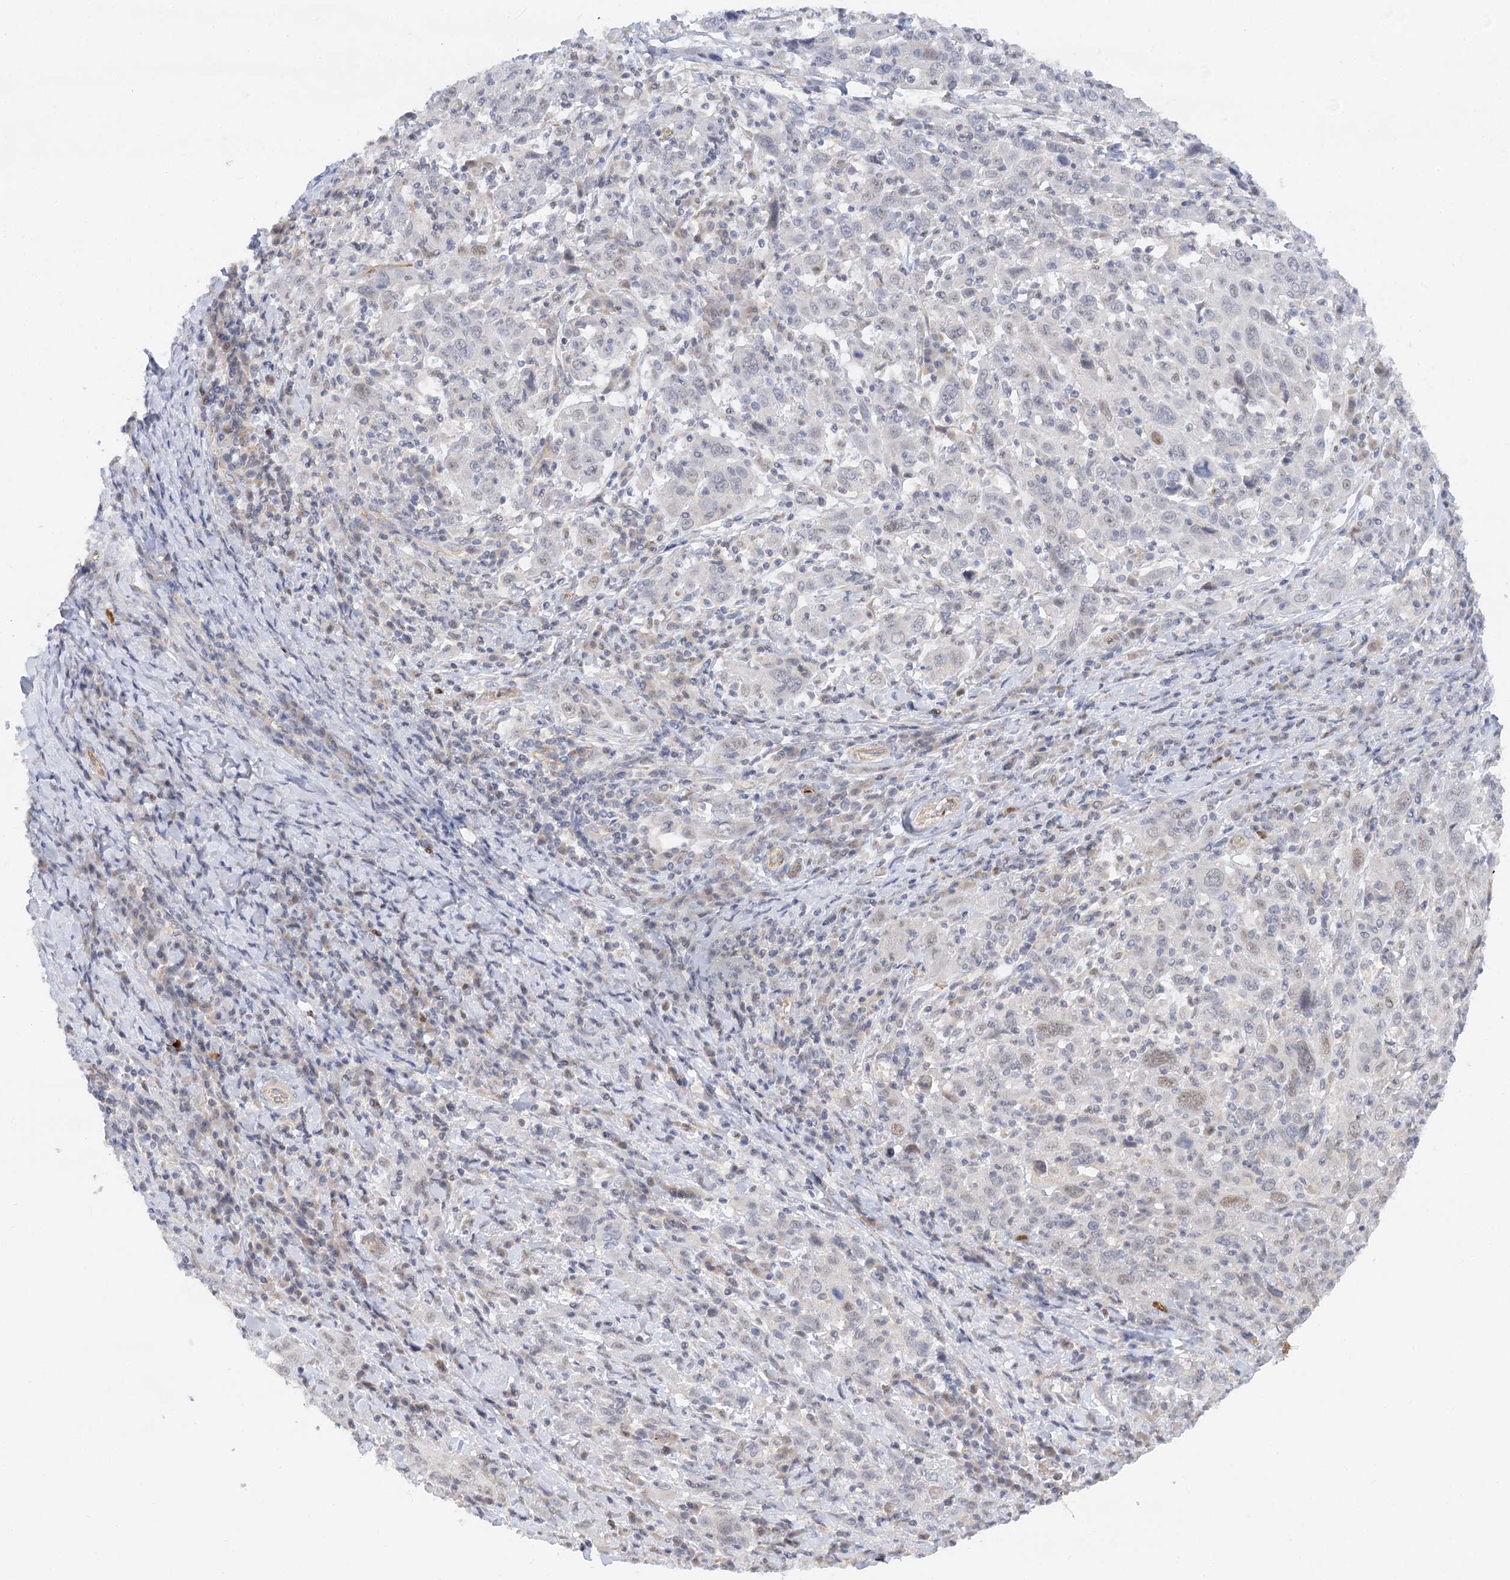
{"staining": {"intensity": "negative", "quantity": "none", "location": "none"}, "tissue": "cervical cancer", "cell_type": "Tumor cells", "image_type": "cancer", "snomed": [{"axis": "morphology", "description": "Squamous cell carcinoma, NOS"}, {"axis": "topography", "description": "Cervix"}], "caption": "There is no significant staining in tumor cells of cervical cancer.", "gene": "NELL2", "patient": {"sex": "female", "age": 46}}